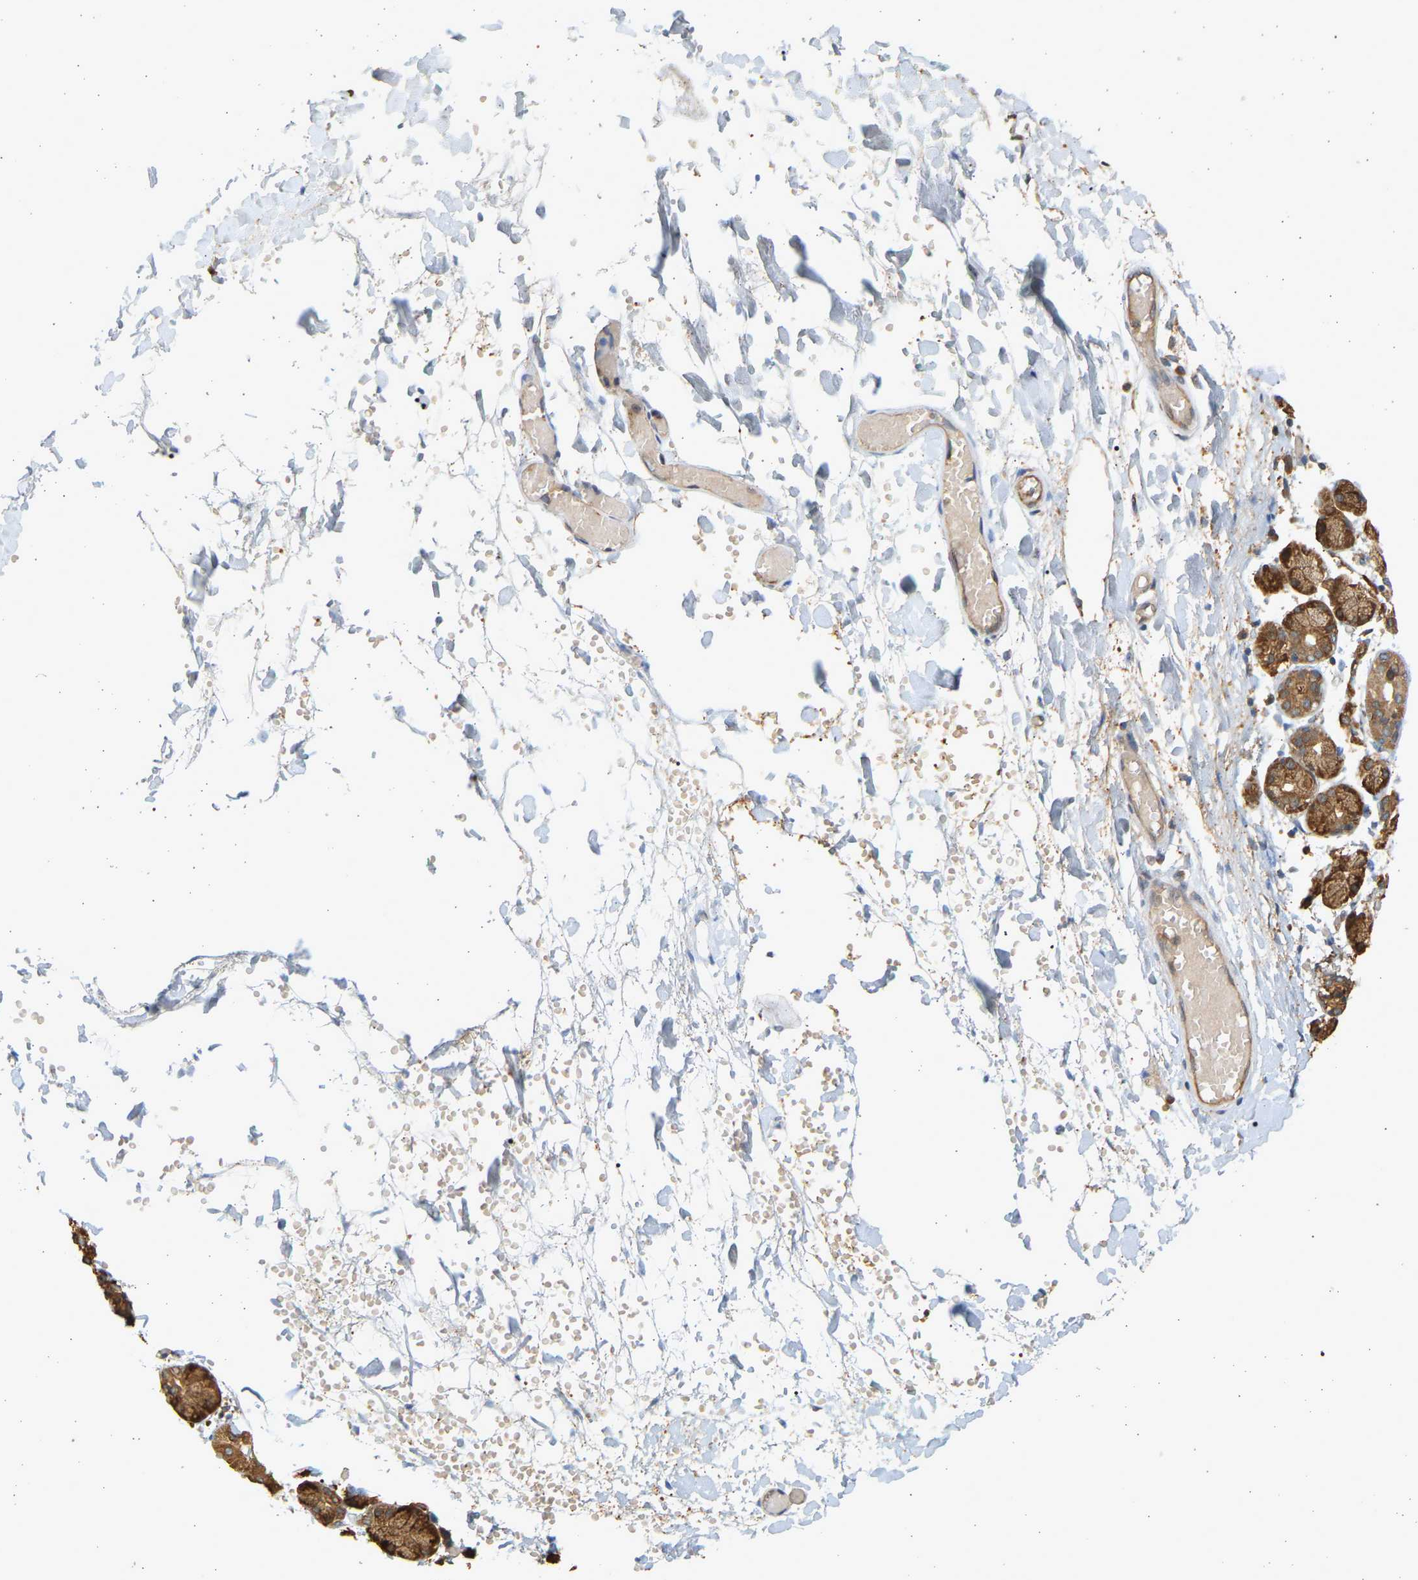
{"staining": {"intensity": "moderate", "quantity": ">75%", "location": "cytoplasmic/membranous"}, "tissue": "salivary gland", "cell_type": "Glandular cells", "image_type": "normal", "snomed": [{"axis": "morphology", "description": "Normal tissue, NOS"}, {"axis": "topography", "description": "Salivary gland"}], "caption": "Glandular cells reveal medium levels of moderate cytoplasmic/membranous staining in about >75% of cells in benign human salivary gland. (DAB = brown stain, brightfield microscopy at high magnification).", "gene": "B4GALT6", "patient": {"sex": "female", "age": 24}}